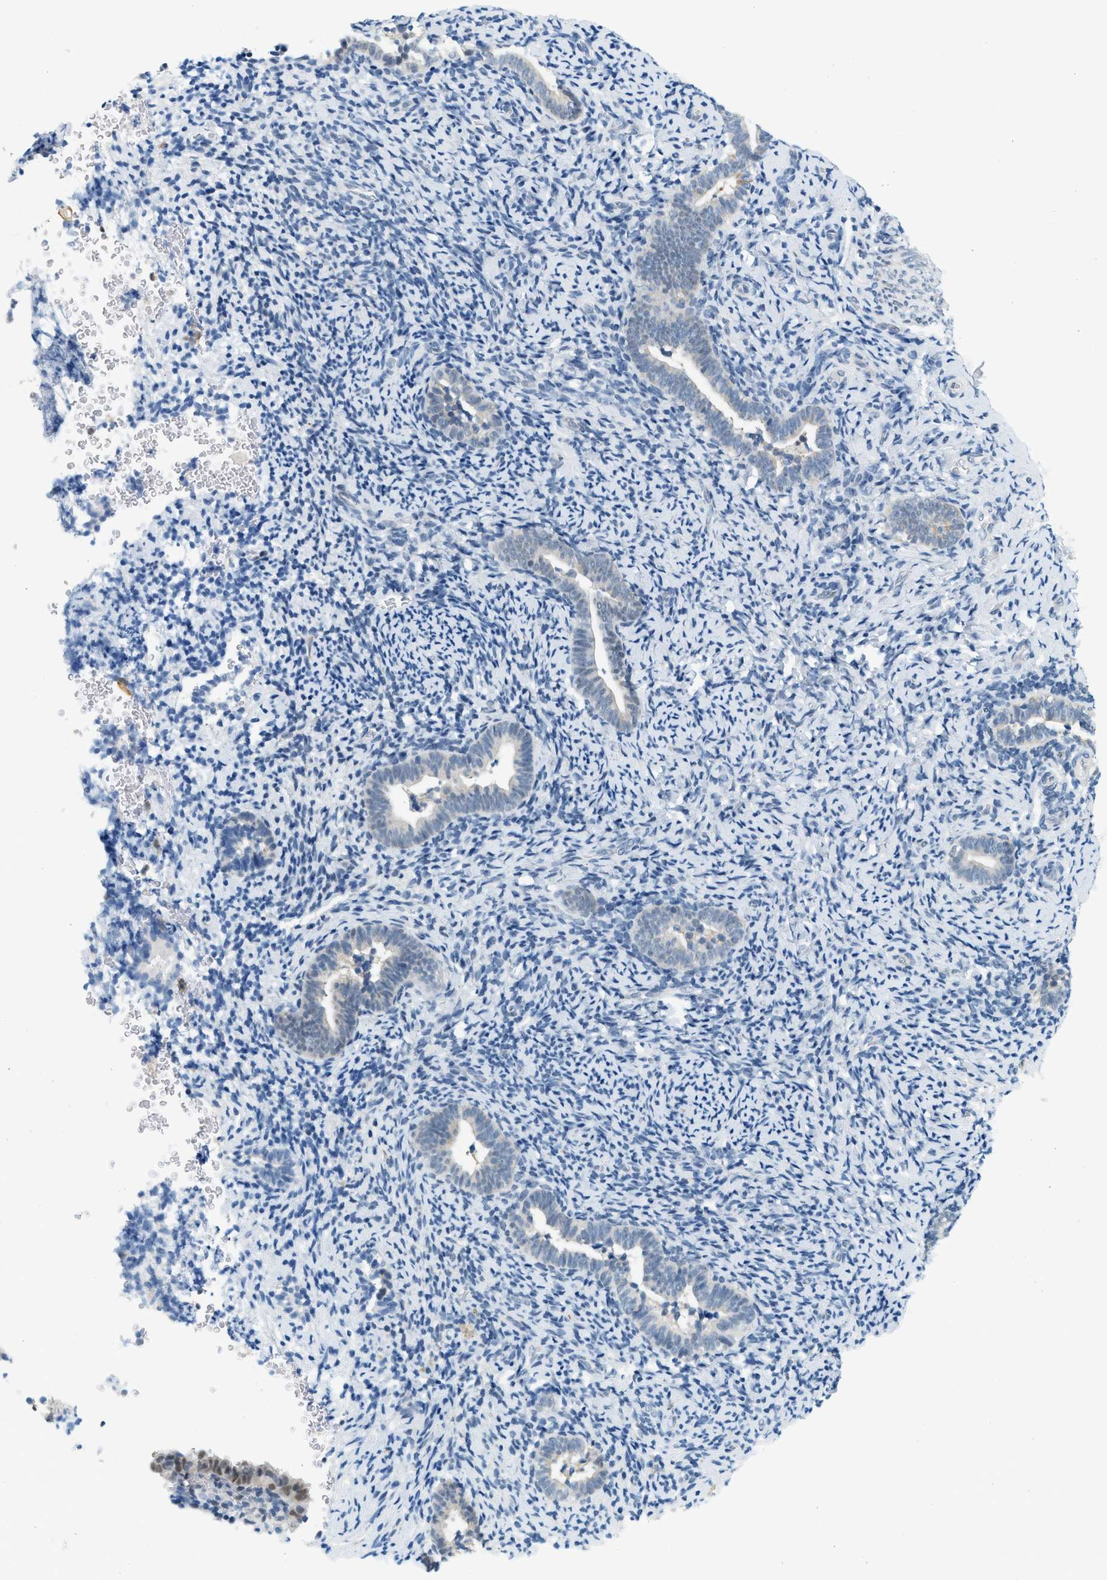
{"staining": {"intensity": "negative", "quantity": "none", "location": "none"}, "tissue": "endometrium", "cell_type": "Cells in endometrial stroma", "image_type": "normal", "snomed": [{"axis": "morphology", "description": "Normal tissue, NOS"}, {"axis": "topography", "description": "Endometrium"}], "caption": "Protein analysis of normal endometrium demonstrates no significant expression in cells in endometrial stroma.", "gene": "HIPK1", "patient": {"sex": "female", "age": 51}}